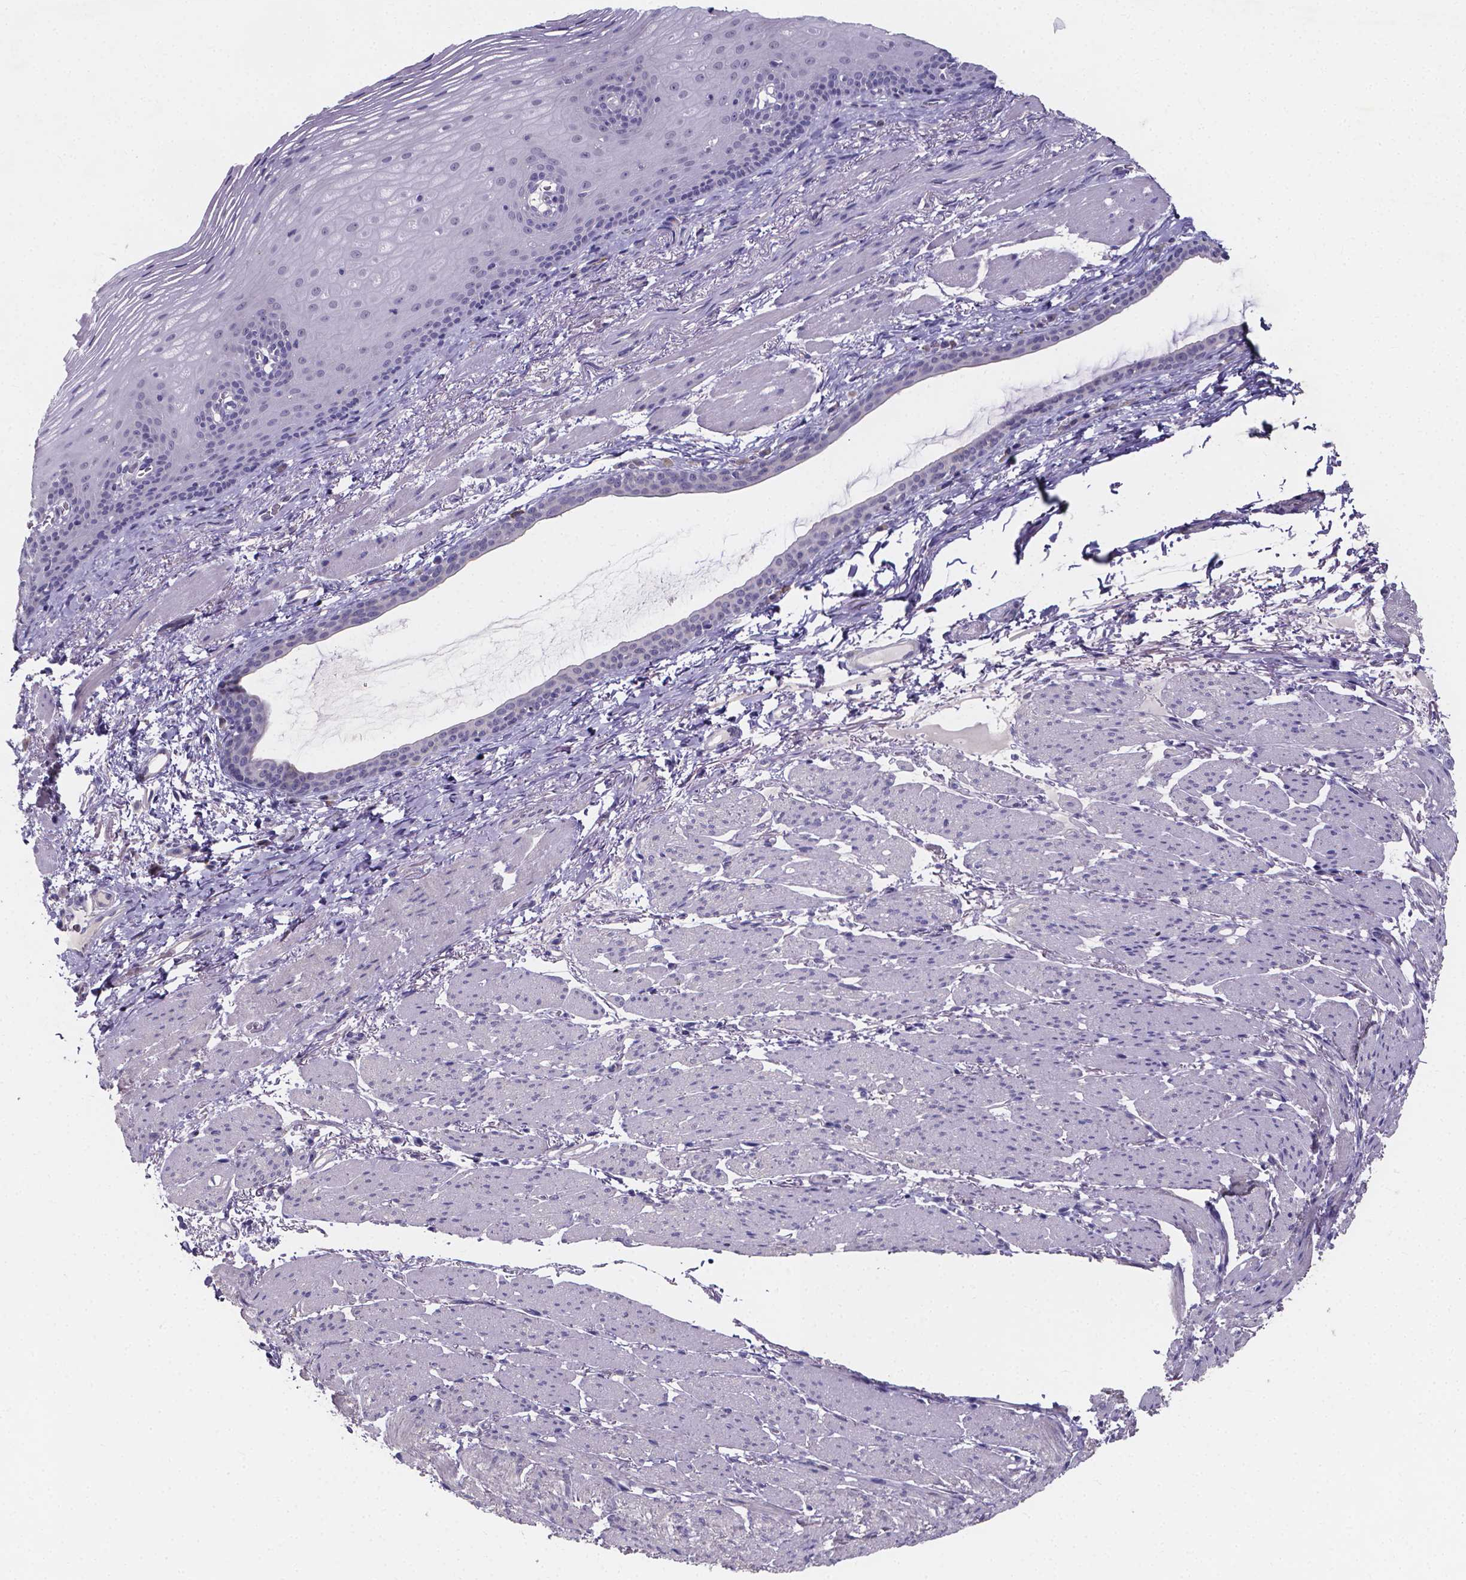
{"staining": {"intensity": "negative", "quantity": "none", "location": "none"}, "tissue": "esophagus", "cell_type": "Squamous epithelial cells", "image_type": "normal", "snomed": [{"axis": "morphology", "description": "Normal tissue, NOS"}, {"axis": "topography", "description": "Esophagus"}], "caption": "IHC photomicrograph of benign esophagus stained for a protein (brown), which exhibits no expression in squamous epithelial cells.", "gene": "SPOCD1", "patient": {"sex": "male", "age": 76}}